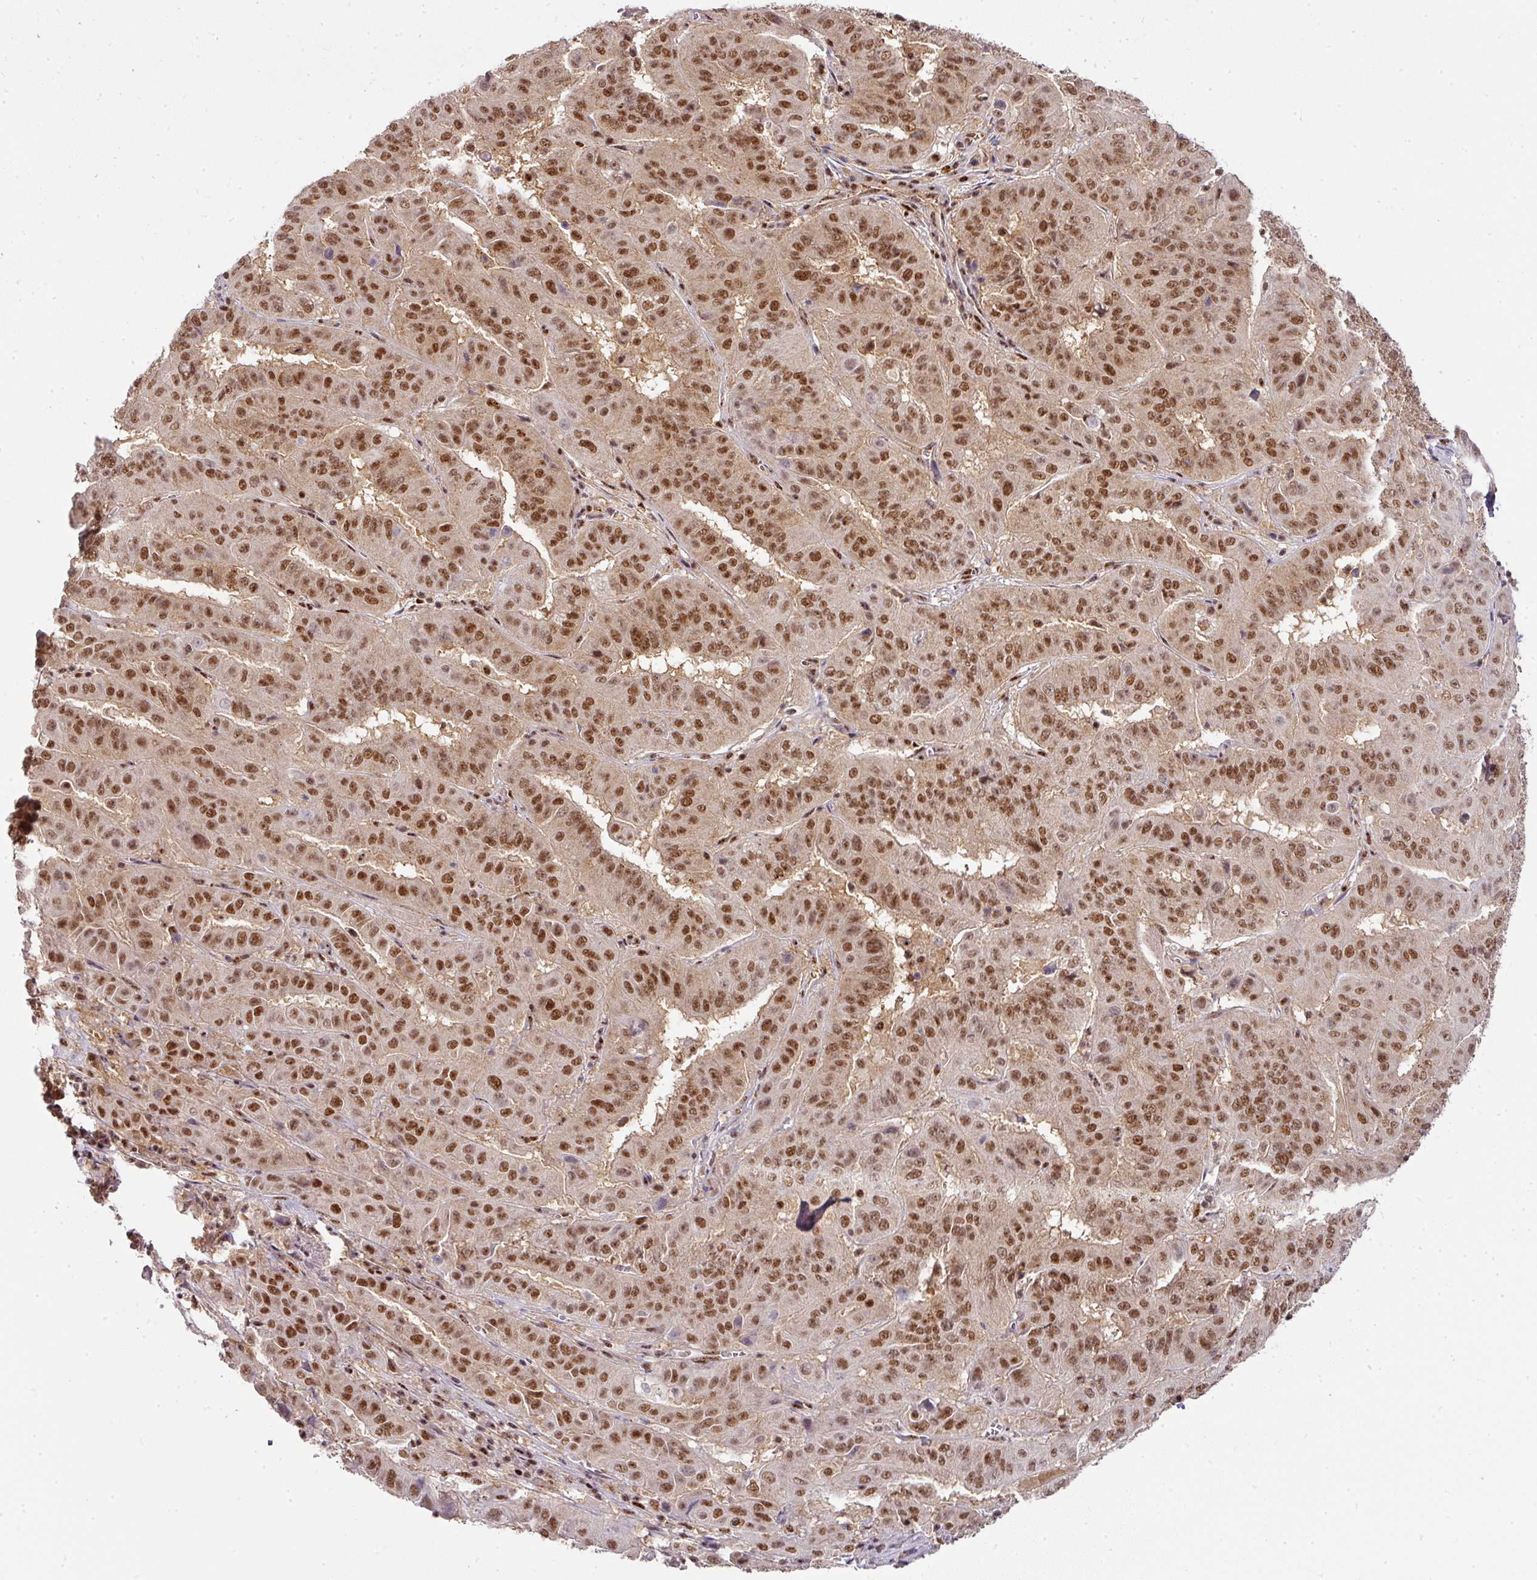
{"staining": {"intensity": "moderate", "quantity": ">75%", "location": "cytoplasmic/membranous,nuclear"}, "tissue": "pancreatic cancer", "cell_type": "Tumor cells", "image_type": "cancer", "snomed": [{"axis": "morphology", "description": "Adenocarcinoma, NOS"}, {"axis": "topography", "description": "Pancreas"}], "caption": "Approximately >75% of tumor cells in pancreatic adenocarcinoma exhibit moderate cytoplasmic/membranous and nuclear protein expression as visualized by brown immunohistochemical staining.", "gene": "RANBP9", "patient": {"sex": "male", "age": 63}}